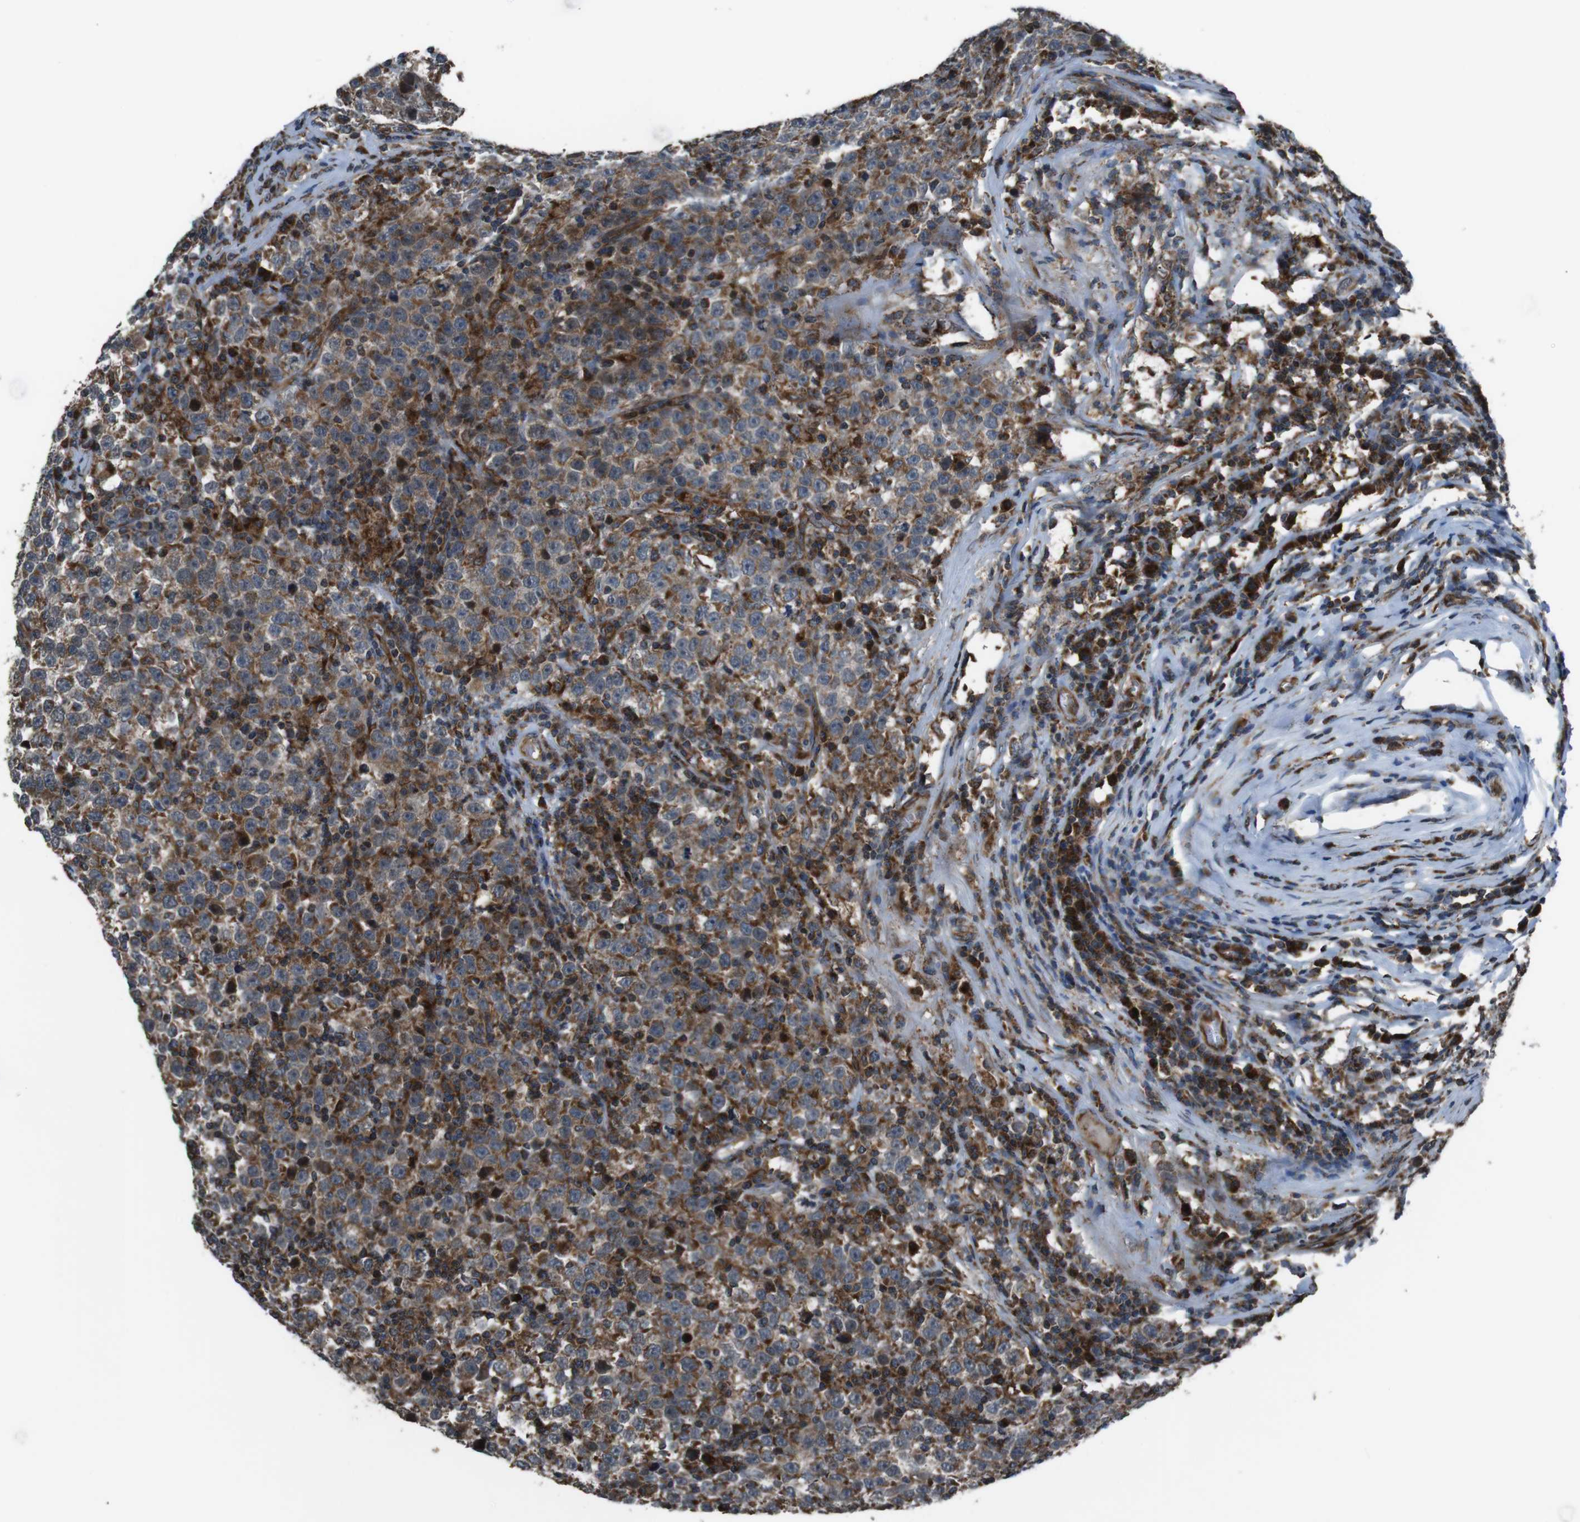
{"staining": {"intensity": "moderate", "quantity": ">75%", "location": "cytoplasmic/membranous"}, "tissue": "testis cancer", "cell_type": "Tumor cells", "image_type": "cancer", "snomed": [{"axis": "morphology", "description": "Seminoma, NOS"}, {"axis": "topography", "description": "Testis"}], "caption": "Testis cancer stained with a brown dye reveals moderate cytoplasmic/membranous positive expression in about >75% of tumor cells.", "gene": "GIMAP8", "patient": {"sex": "male", "age": 43}}